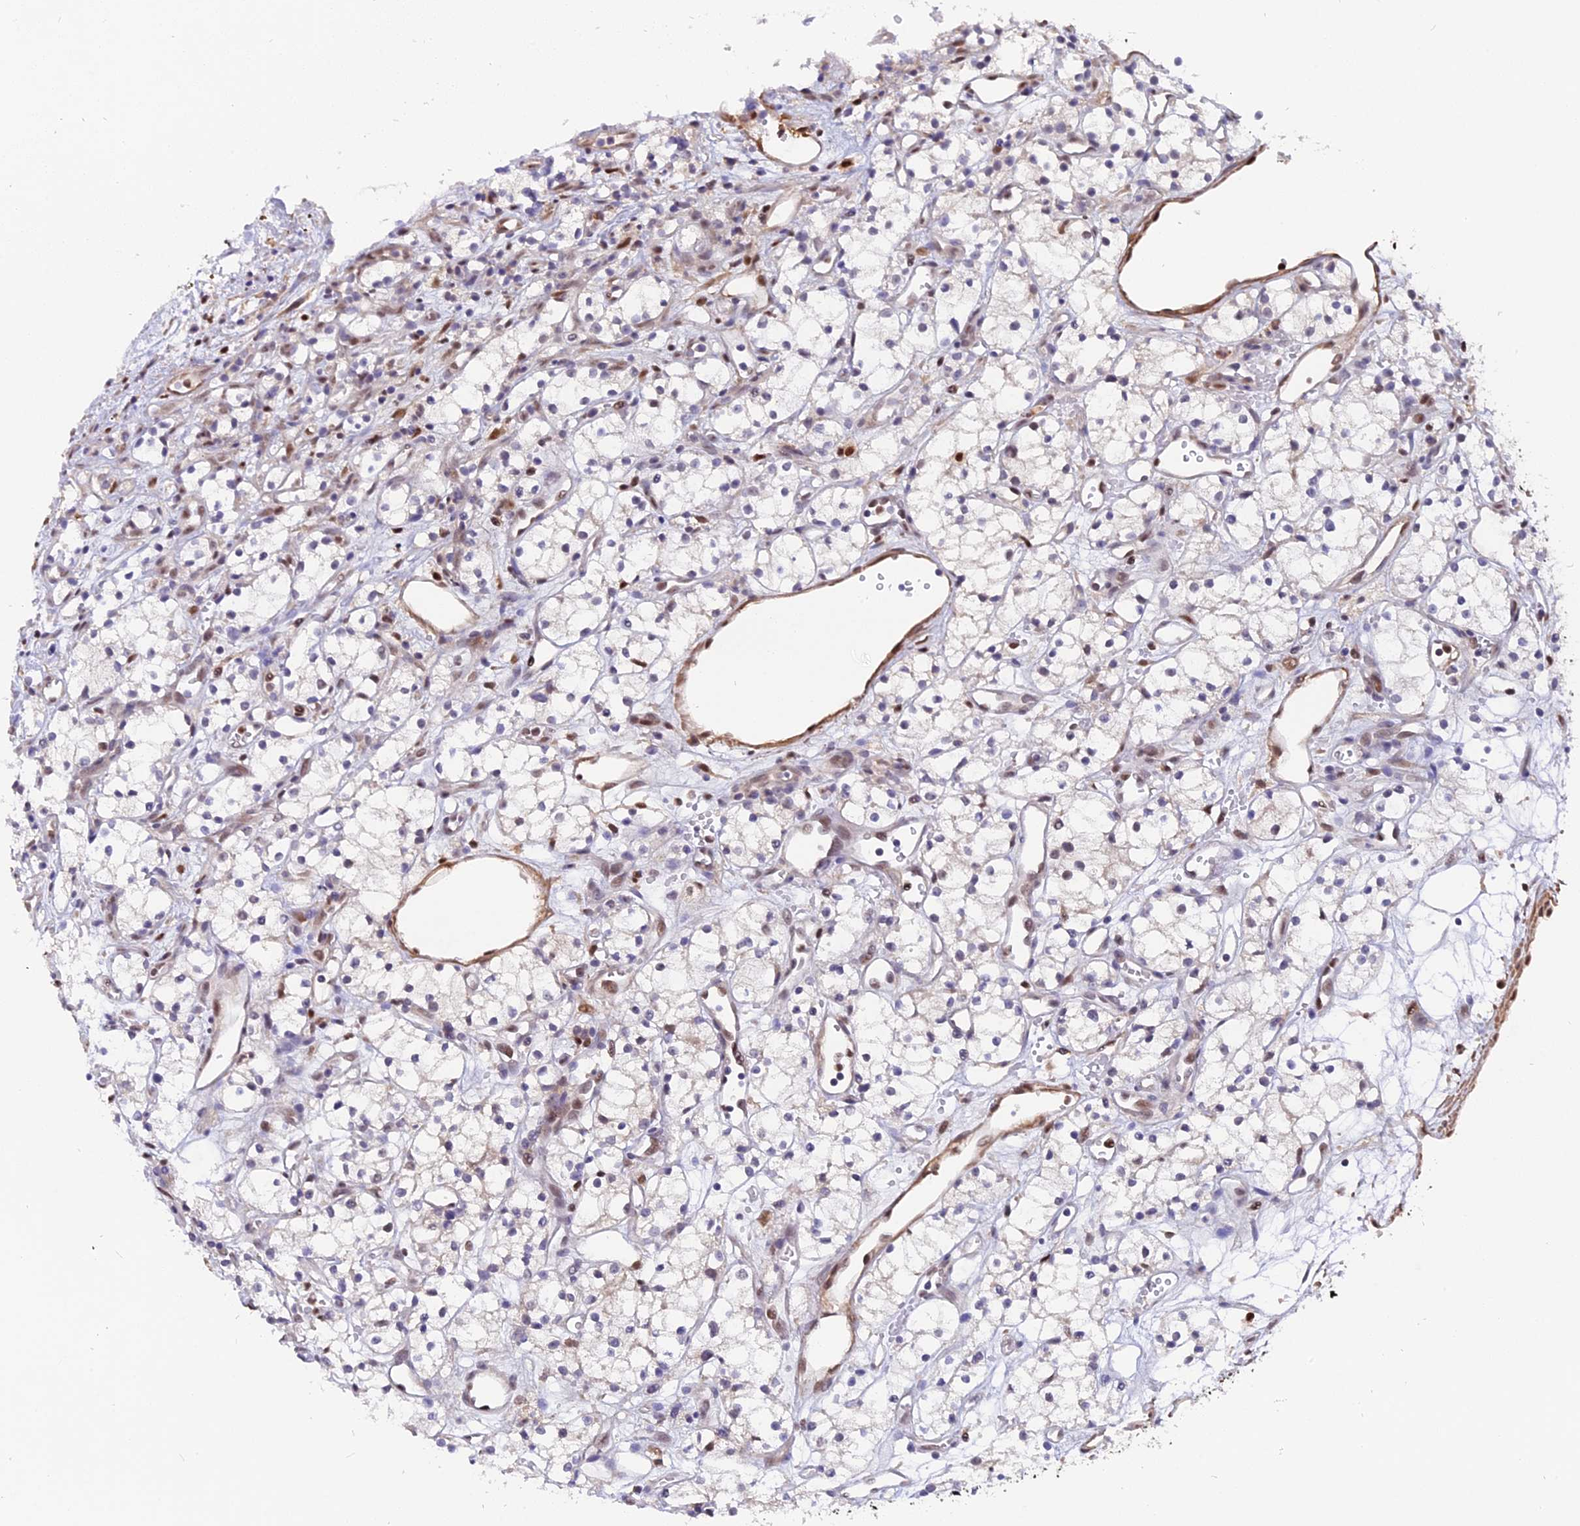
{"staining": {"intensity": "negative", "quantity": "none", "location": "none"}, "tissue": "renal cancer", "cell_type": "Tumor cells", "image_type": "cancer", "snomed": [{"axis": "morphology", "description": "Adenocarcinoma, NOS"}, {"axis": "topography", "description": "Kidney"}], "caption": "High magnification brightfield microscopy of renal cancer stained with DAB (brown) and counterstained with hematoxylin (blue): tumor cells show no significant positivity.", "gene": "FAM118B", "patient": {"sex": "male", "age": 59}}